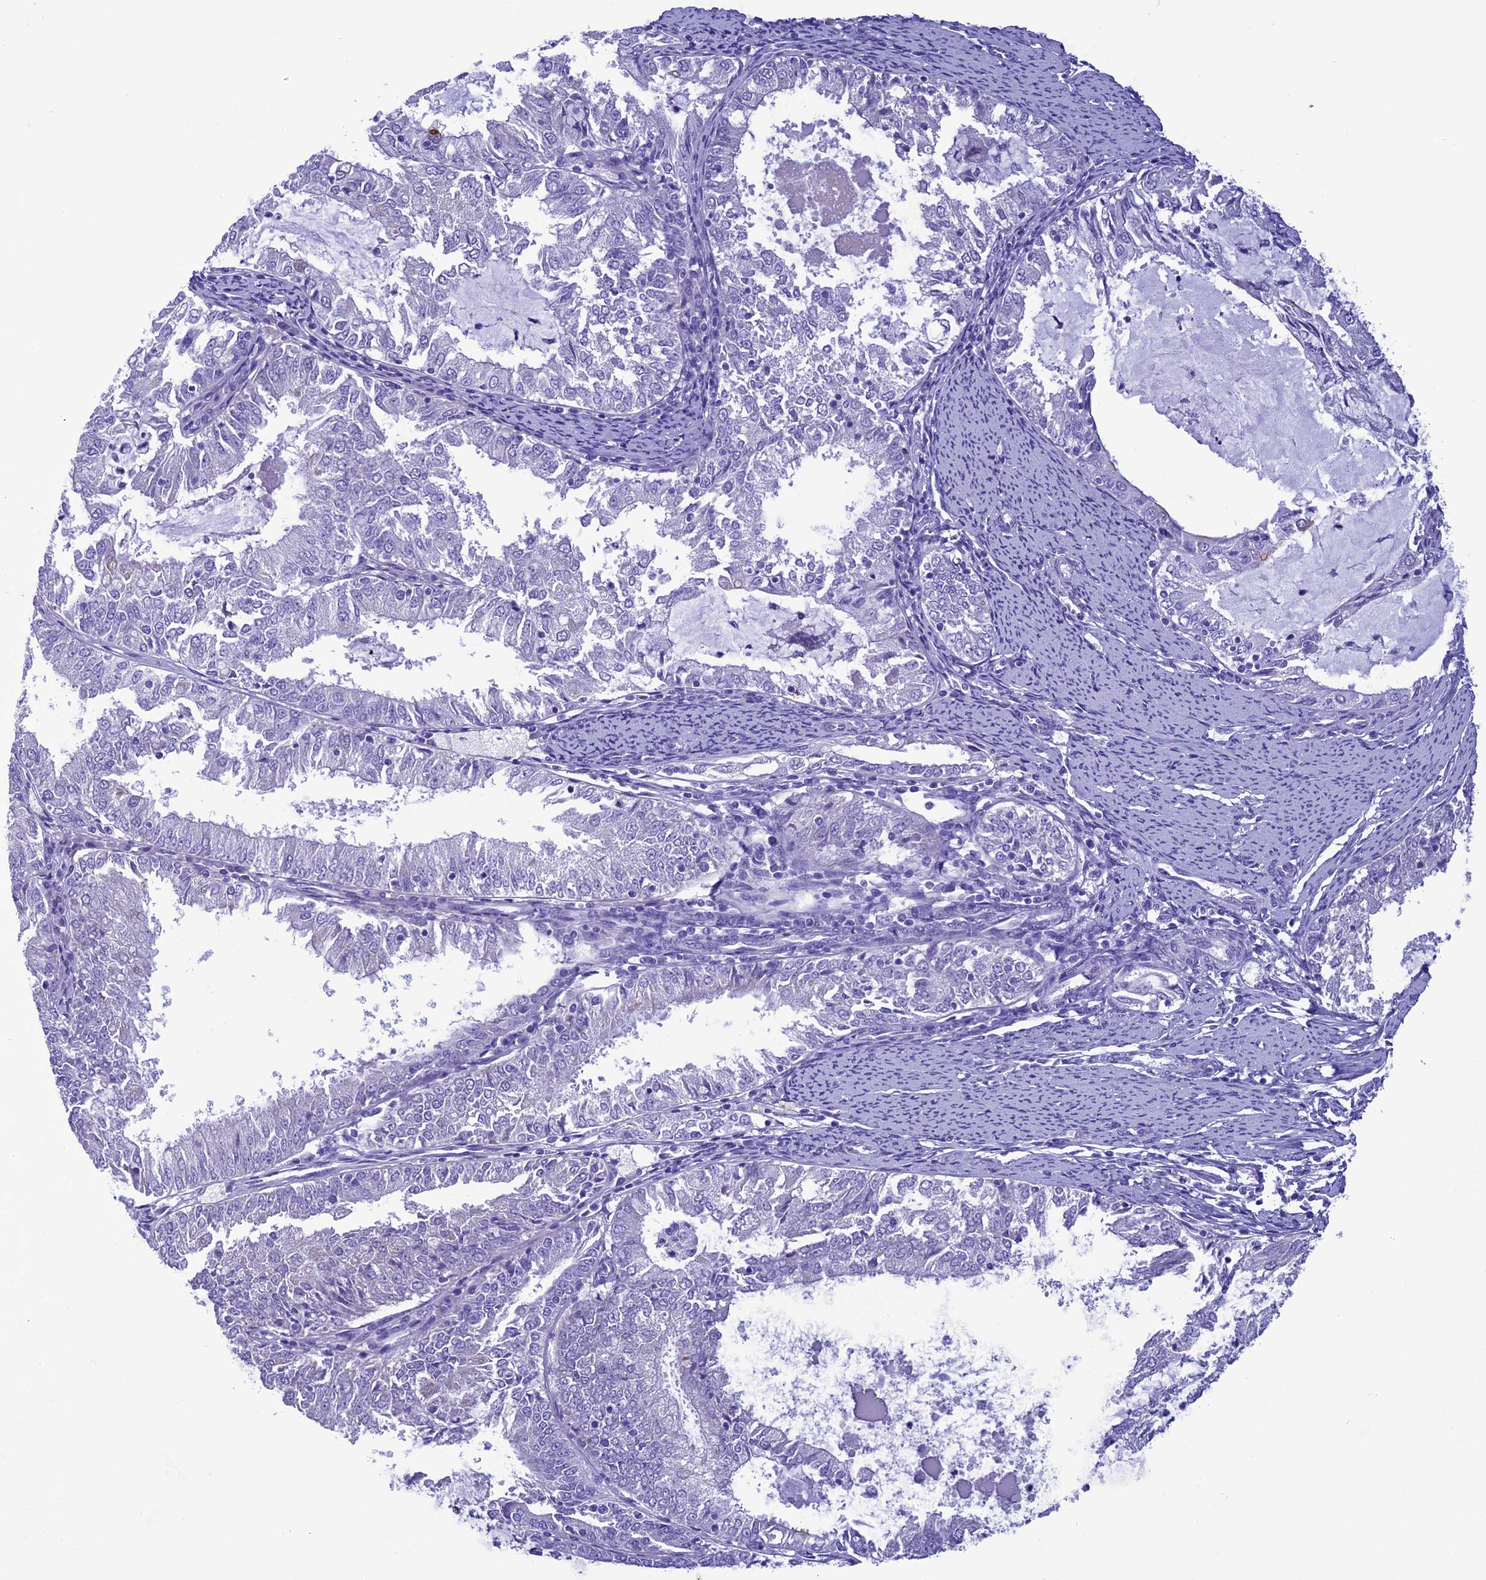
{"staining": {"intensity": "negative", "quantity": "none", "location": "none"}, "tissue": "endometrial cancer", "cell_type": "Tumor cells", "image_type": "cancer", "snomed": [{"axis": "morphology", "description": "Adenocarcinoma, NOS"}, {"axis": "topography", "description": "Endometrium"}], "caption": "Human endometrial cancer (adenocarcinoma) stained for a protein using immunohistochemistry (IHC) demonstrates no staining in tumor cells.", "gene": "SCEL", "patient": {"sex": "female", "age": 57}}